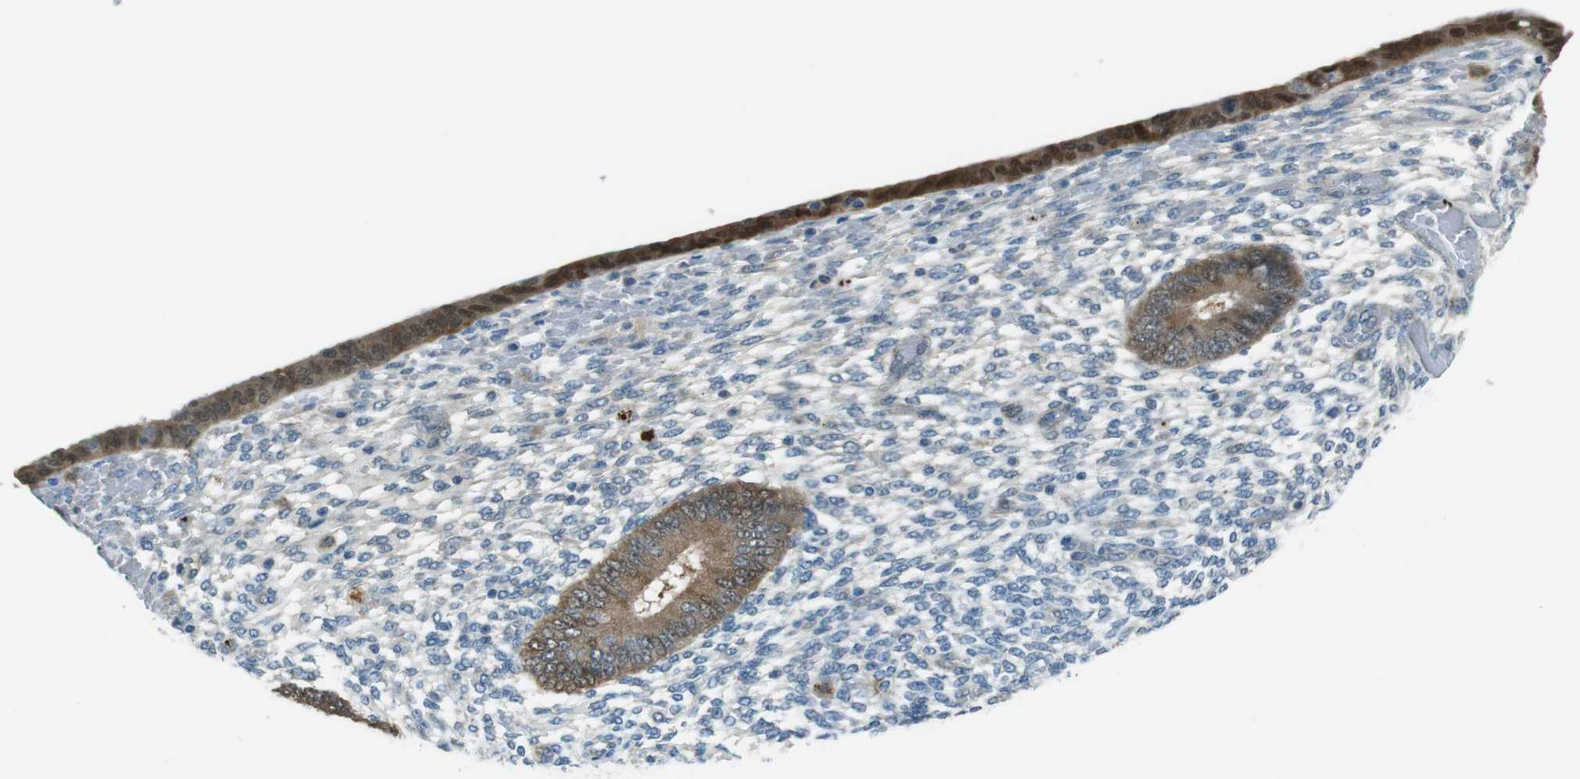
{"staining": {"intensity": "negative", "quantity": "none", "location": "none"}, "tissue": "endometrium", "cell_type": "Cells in endometrial stroma", "image_type": "normal", "snomed": [{"axis": "morphology", "description": "Normal tissue, NOS"}, {"axis": "topography", "description": "Endometrium"}], "caption": "There is no significant expression in cells in endometrial stroma of endometrium. The staining is performed using DAB (3,3'-diaminobenzidine) brown chromogen with nuclei counter-stained in using hematoxylin.", "gene": "MFAP3", "patient": {"sex": "female", "age": 42}}